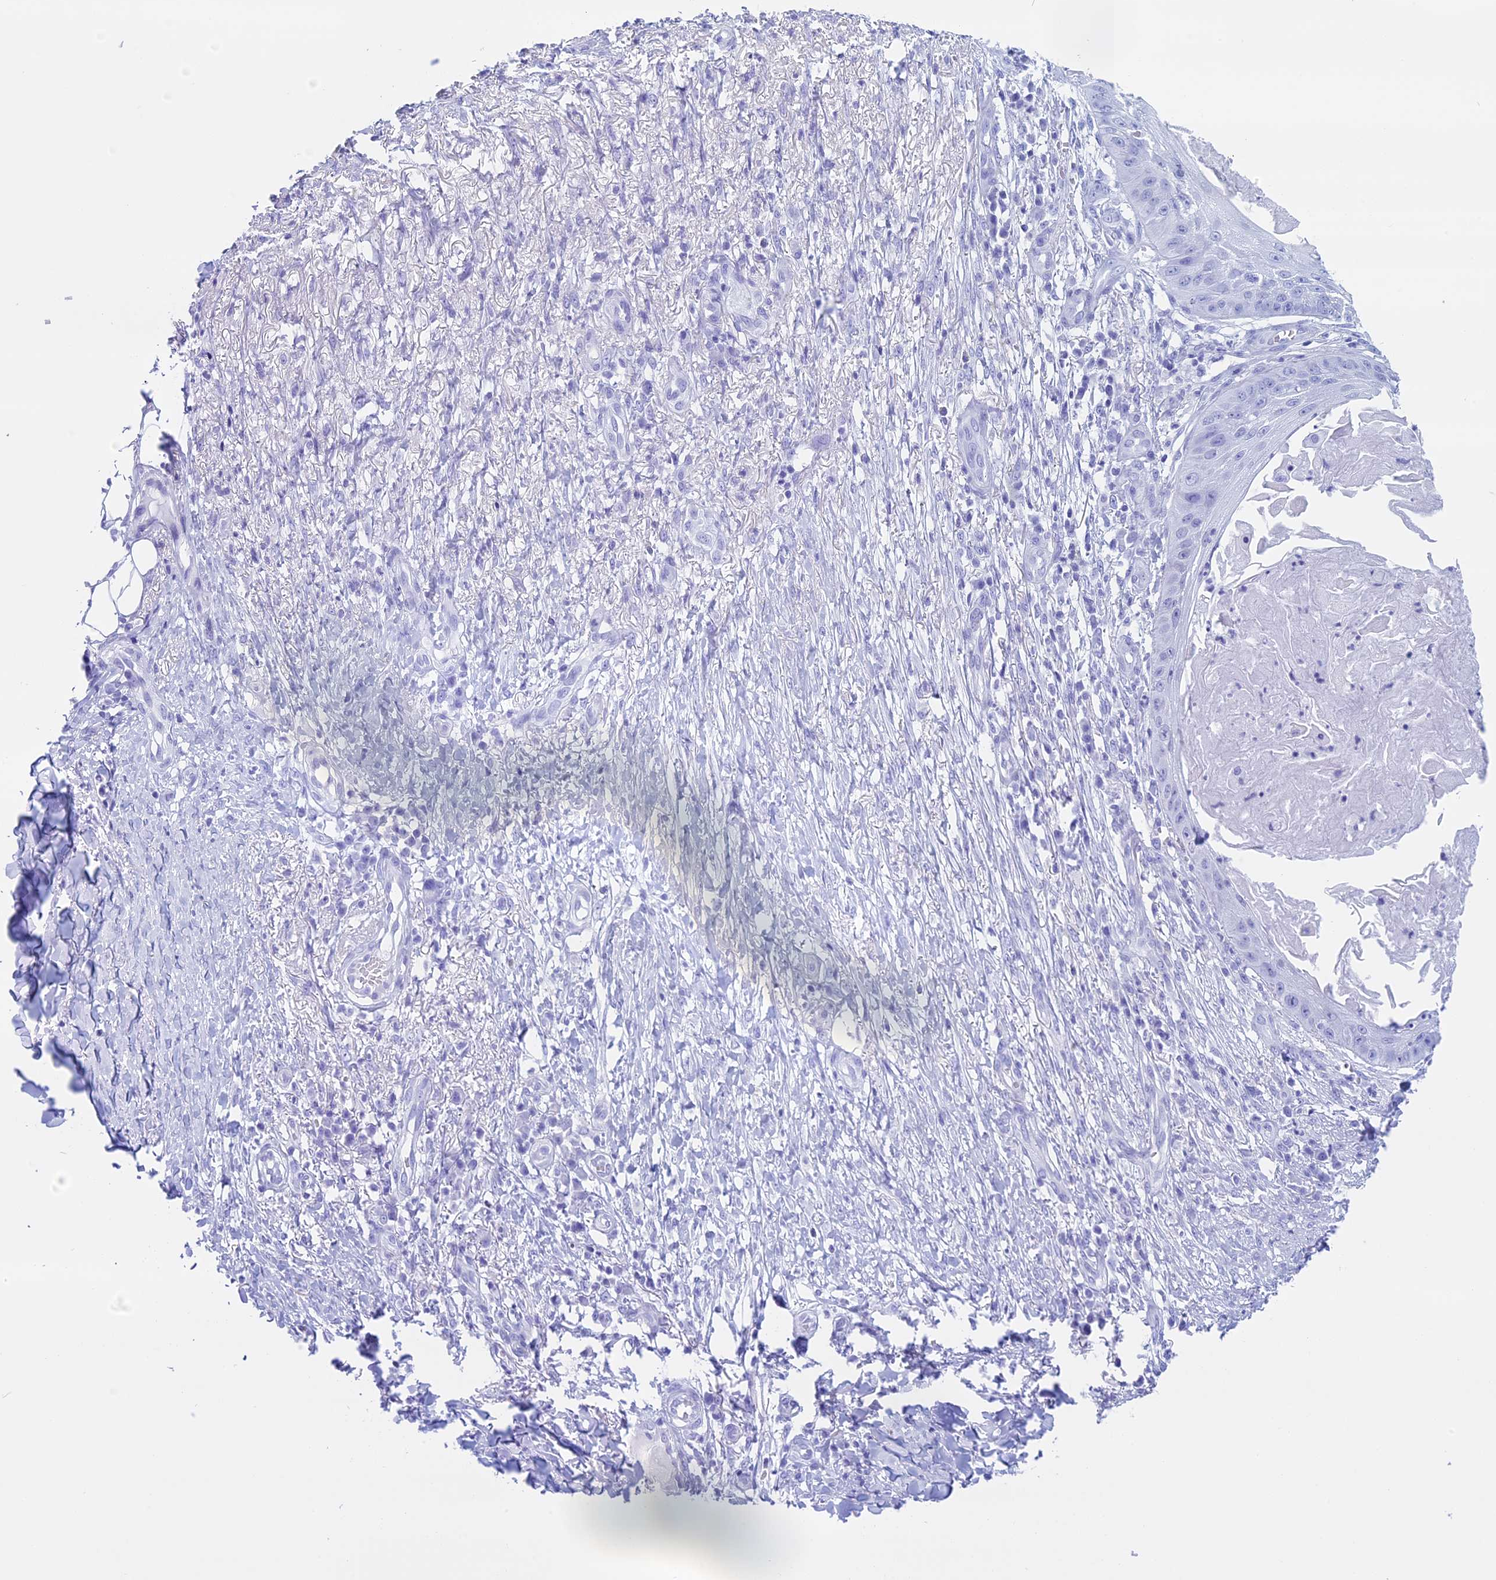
{"staining": {"intensity": "negative", "quantity": "none", "location": "none"}, "tissue": "skin cancer", "cell_type": "Tumor cells", "image_type": "cancer", "snomed": [{"axis": "morphology", "description": "Squamous cell carcinoma, NOS"}, {"axis": "topography", "description": "Skin"}], "caption": "DAB immunohistochemical staining of skin squamous cell carcinoma demonstrates no significant expression in tumor cells. (Stains: DAB (3,3'-diaminobenzidine) immunohistochemistry with hematoxylin counter stain, Microscopy: brightfield microscopy at high magnification).", "gene": "FAM169A", "patient": {"sex": "male", "age": 70}}